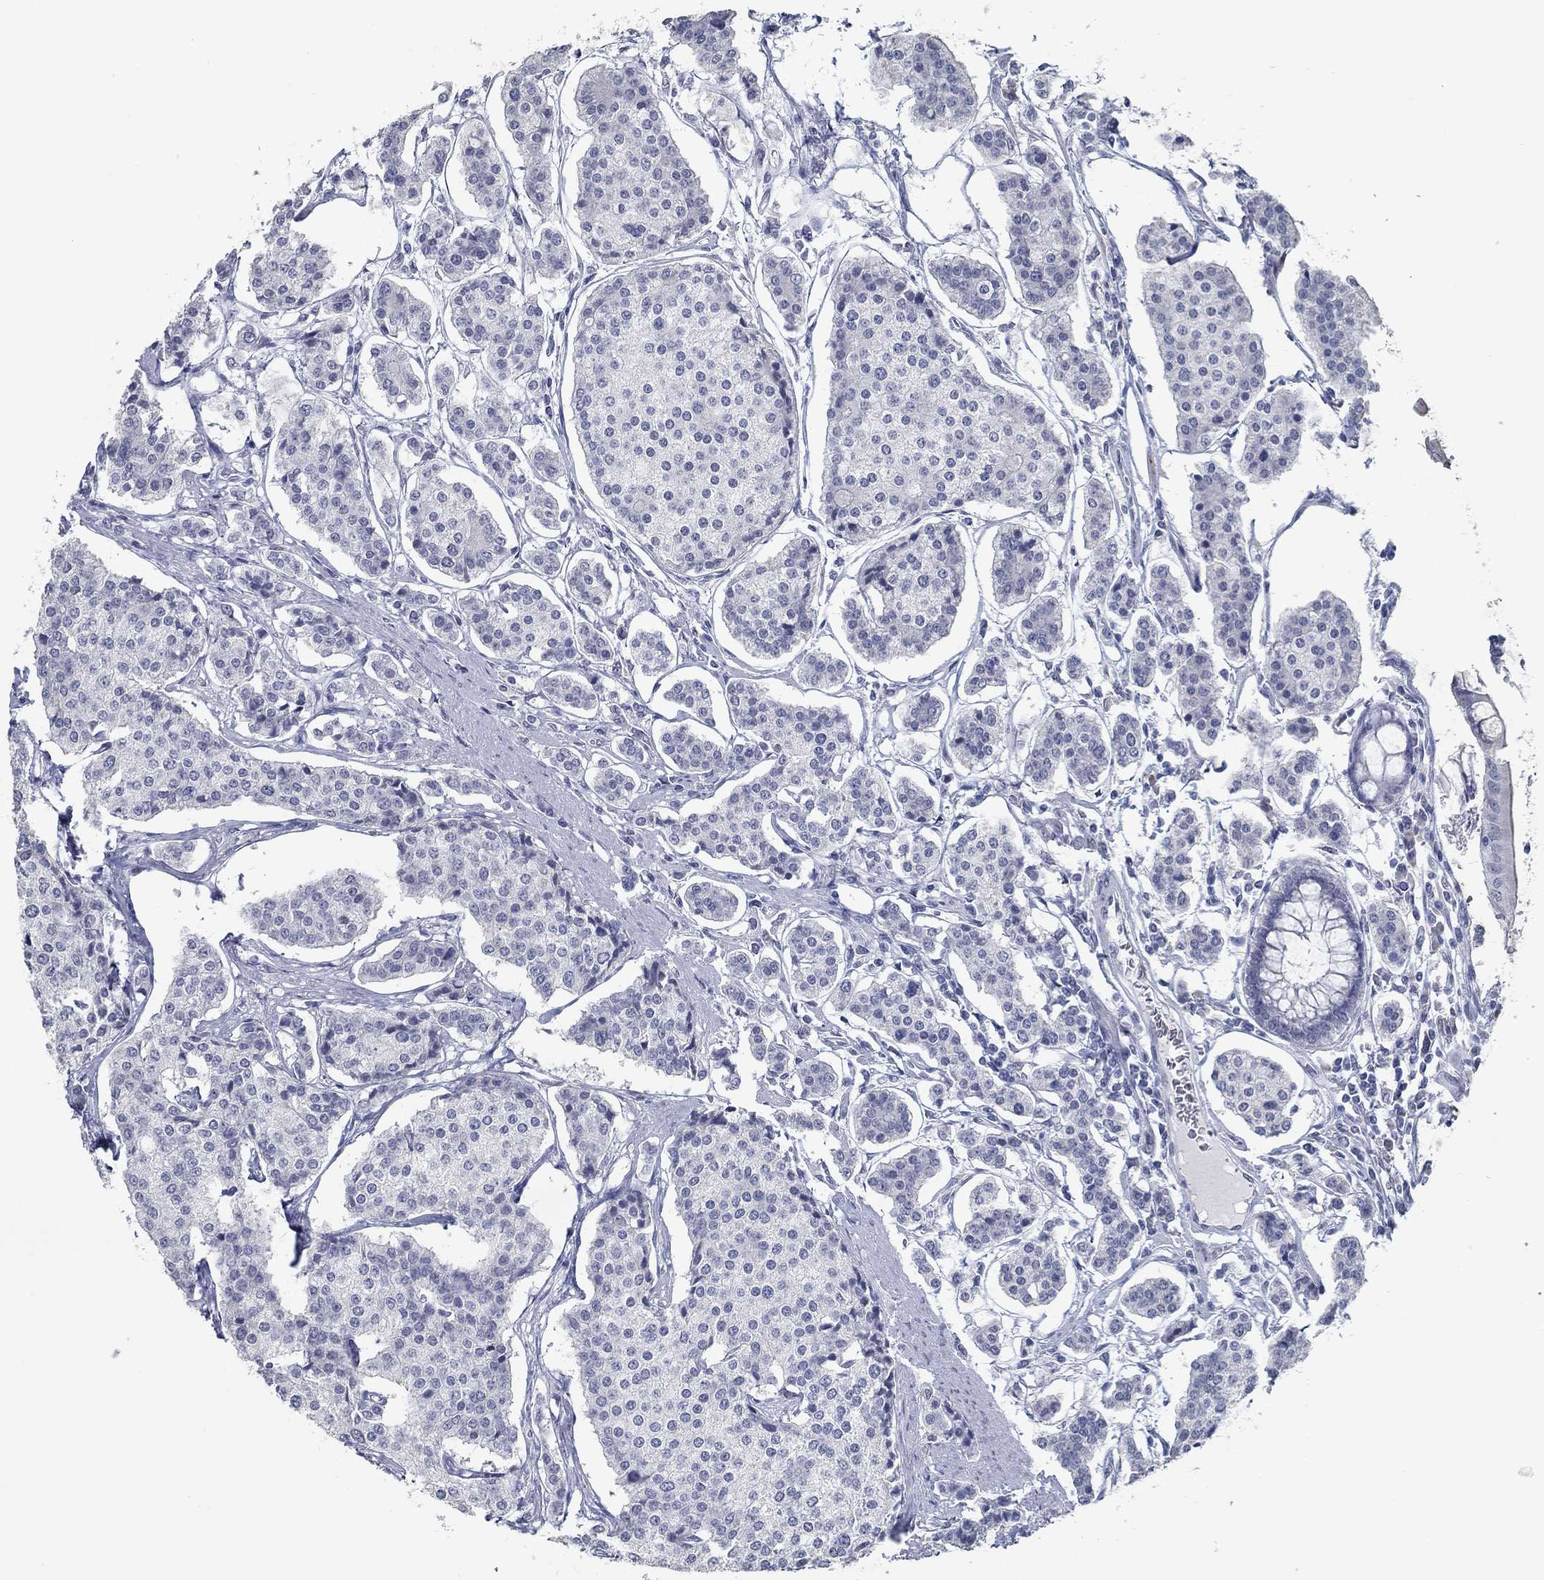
{"staining": {"intensity": "negative", "quantity": "none", "location": "none"}, "tissue": "carcinoid", "cell_type": "Tumor cells", "image_type": "cancer", "snomed": [{"axis": "morphology", "description": "Carcinoid, malignant, NOS"}, {"axis": "topography", "description": "Small intestine"}], "caption": "Immunohistochemistry photomicrograph of neoplastic tissue: human carcinoid stained with DAB shows no significant protein expression in tumor cells.", "gene": "NUP155", "patient": {"sex": "female", "age": 65}}